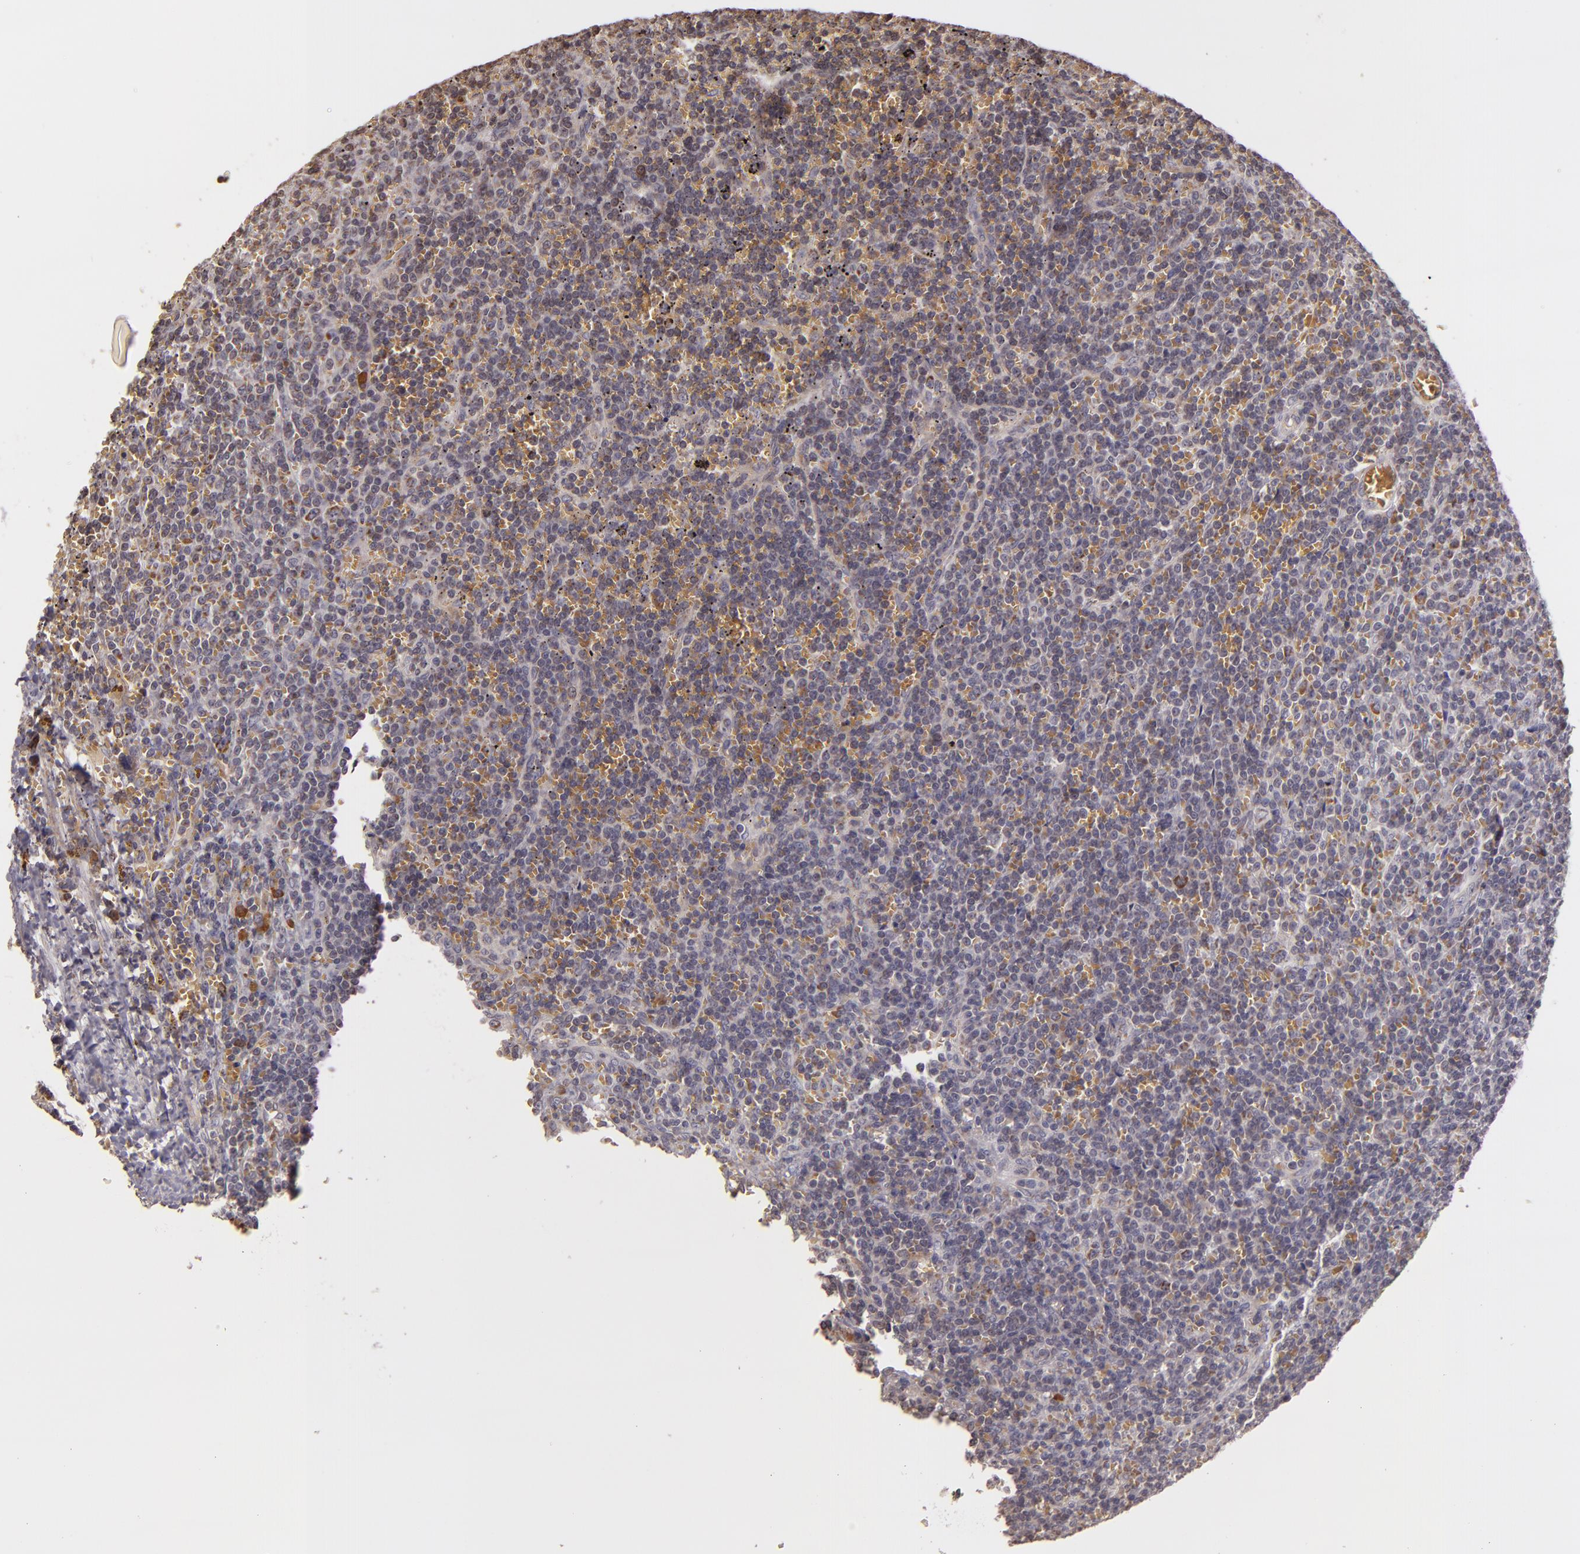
{"staining": {"intensity": "weak", "quantity": "25%-75%", "location": "cytoplasmic/membranous"}, "tissue": "lymphoma", "cell_type": "Tumor cells", "image_type": "cancer", "snomed": [{"axis": "morphology", "description": "Malignant lymphoma, non-Hodgkin's type, Low grade"}, {"axis": "topography", "description": "Spleen"}], "caption": "The photomicrograph shows staining of malignant lymphoma, non-Hodgkin's type (low-grade), revealing weak cytoplasmic/membranous protein expression (brown color) within tumor cells. The protein is stained brown, and the nuclei are stained in blue (DAB (3,3'-diaminobenzidine) IHC with brightfield microscopy, high magnification).", "gene": "ABL1", "patient": {"sex": "male", "age": 80}}